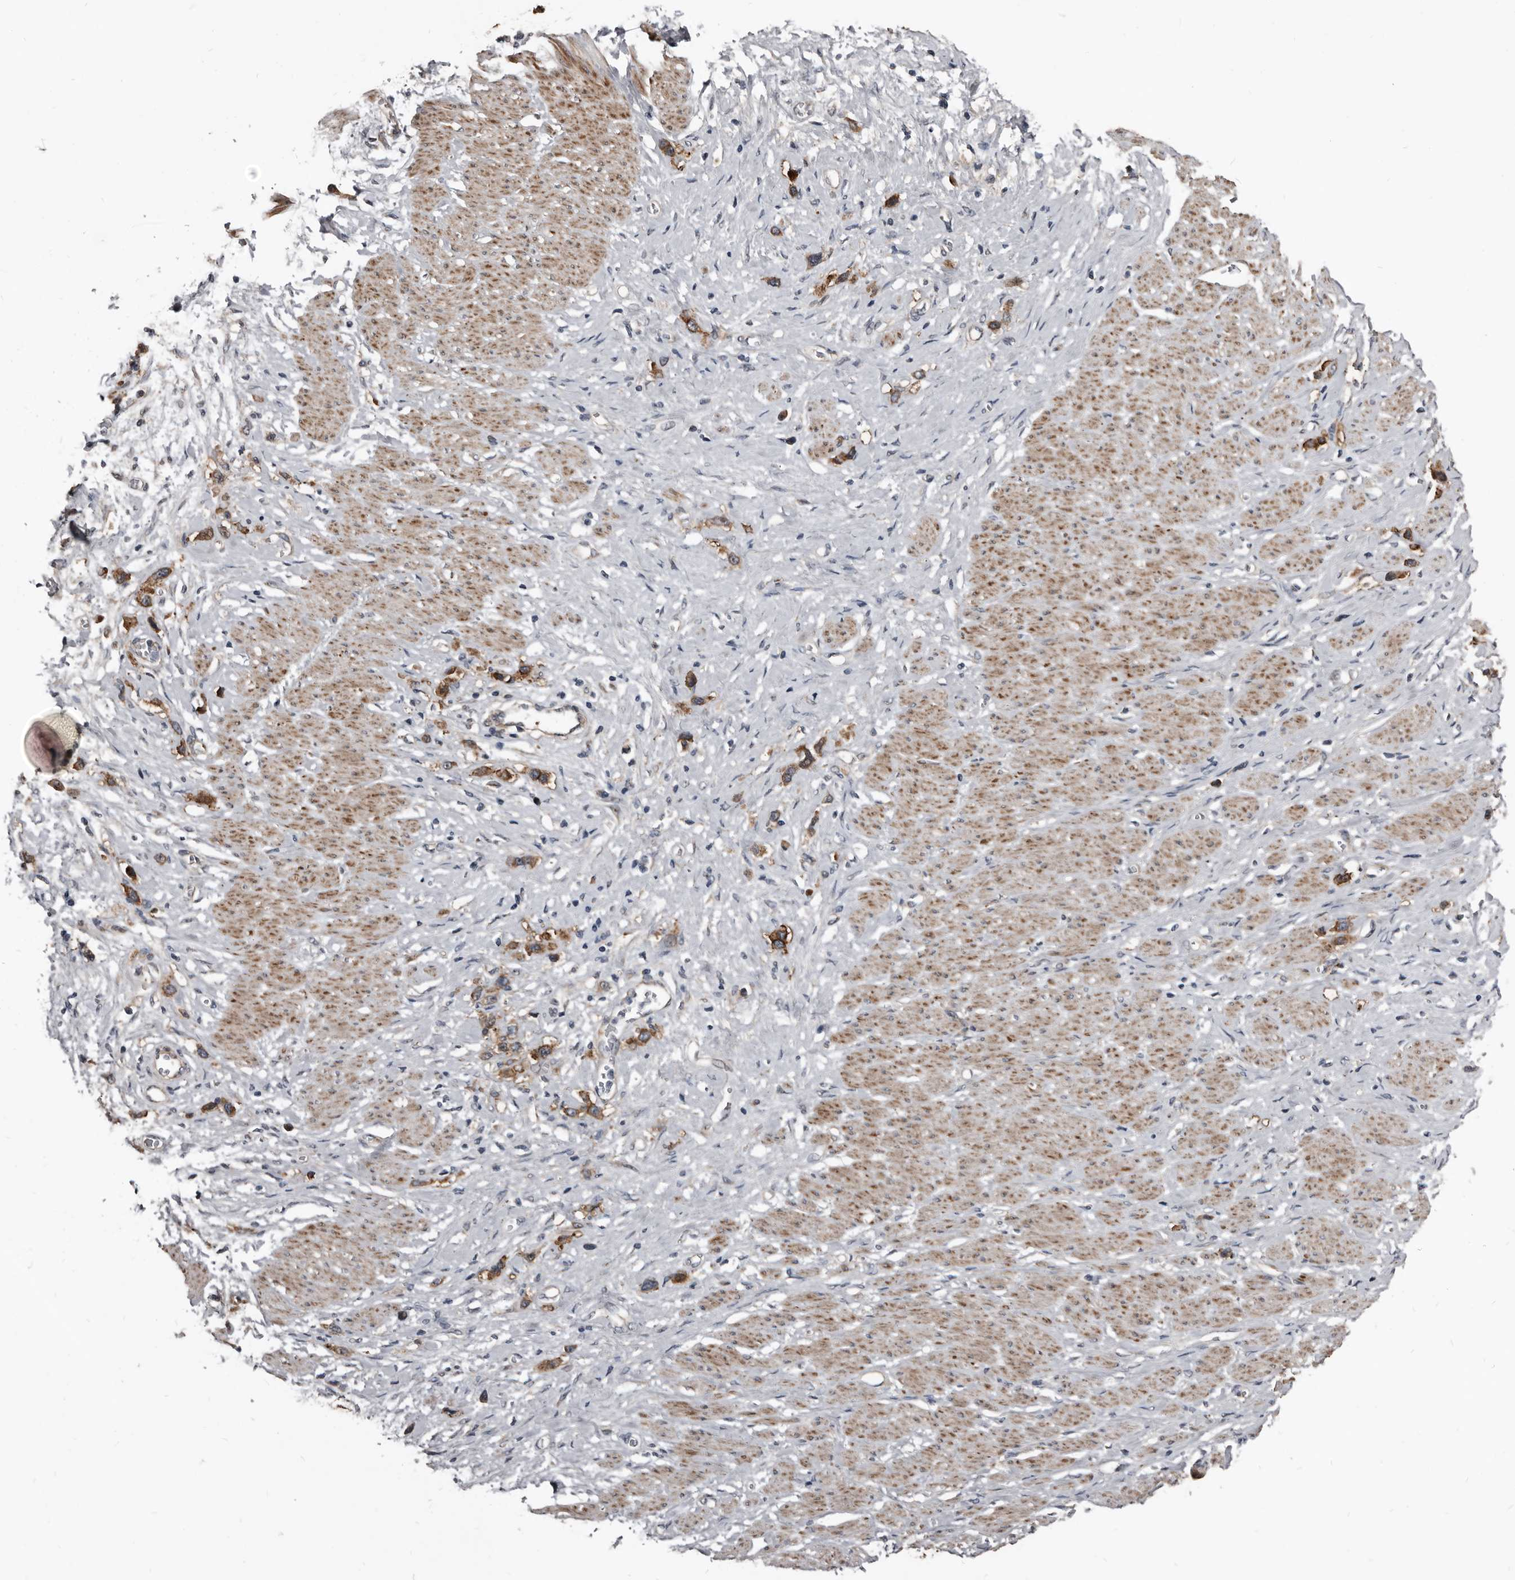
{"staining": {"intensity": "strong", "quantity": ">75%", "location": "cytoplasmic/membranous"}, "tissue": "stomach cancer", "cell_type": "Tumor cells", "image_type": "cancer", "snomed": [{"axis": "morphology", "description": "Adenocarcinoma, NOS"}, {"axis": "topography", "description": "Stomach"}], "caption": "Human stomach cancer (adenocarcinoma) stained with a brown dye demonstrates strong cytoplasmic/membranous positive staining in approximately >75% of tumor cells.", "gene": "DHPS", "patient": {"sex": "female", "age": 65}}